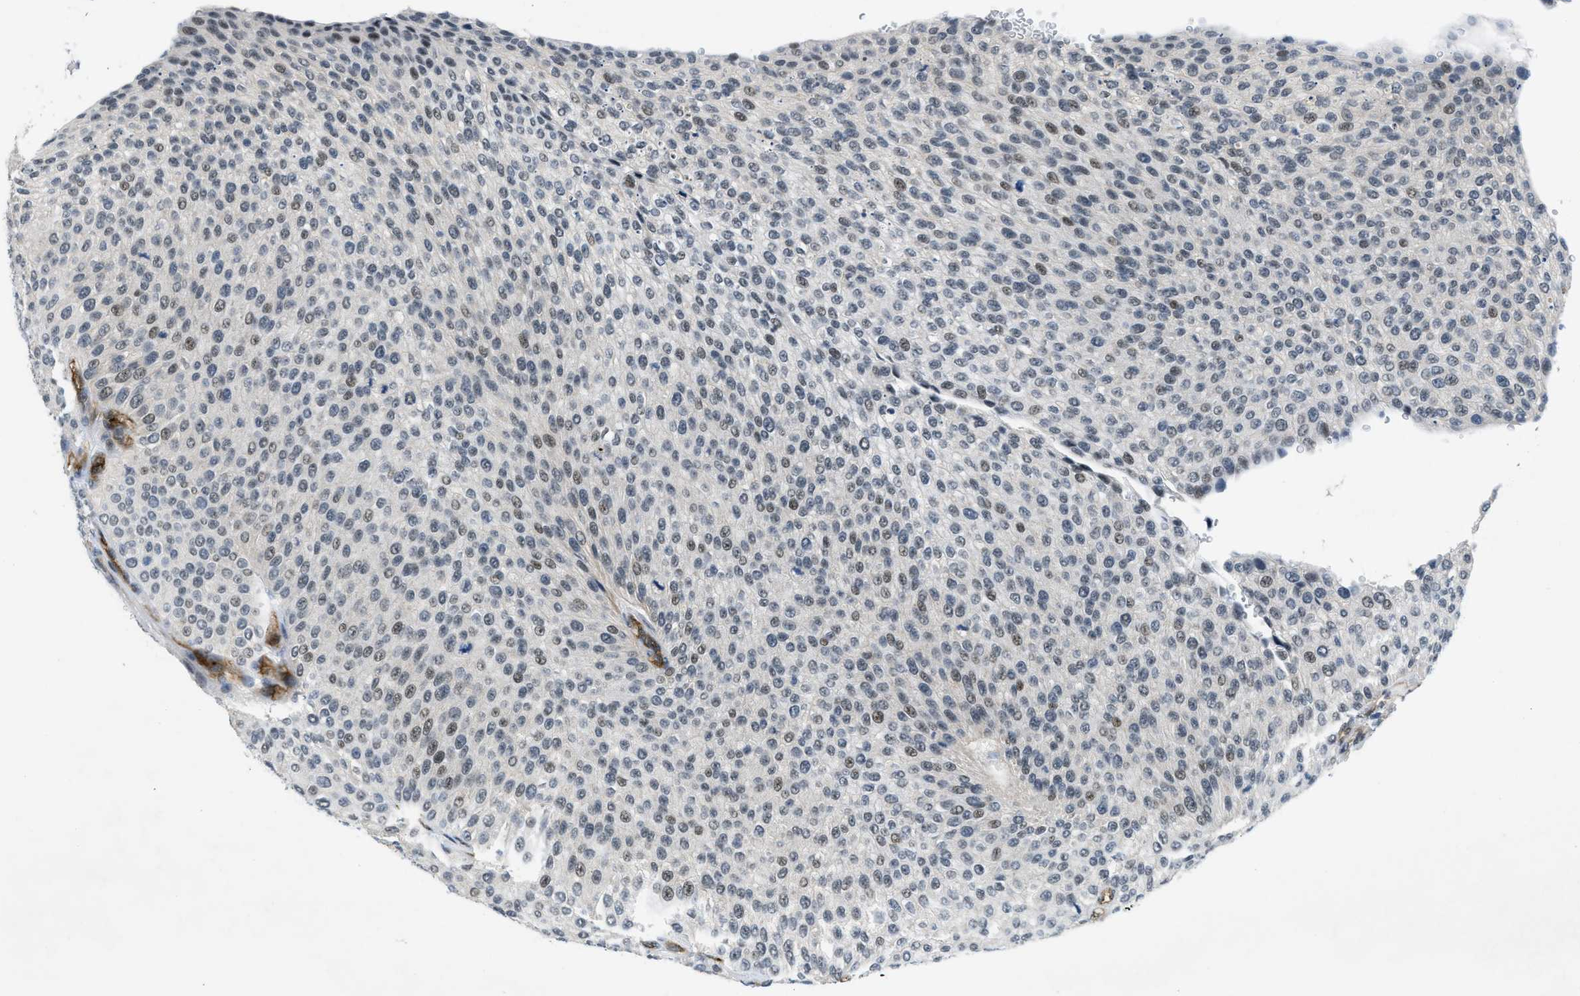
{"staining": {"intensity": "weak", "quantity": "<25%", "location": "nuclear"}, "tissue": "urothelial cancer", "cell_type": "Tumor cells", "image_type": "cancer", "snomed": [{"axis": "morphology", "description": "Urothelial carcinoma, Low grade"}, {"axis": "topography", "description": "Smooth muscle"}, {"axis": "topography", "description": "Urinary bladder"}], "caption": "Image shows no protein positivity in tumor cells of urothelial cancer tissue. The staining is performed using DAB brown chromogen with nuclei counter-stained in using hematoxylin.", "gene": "SLCO2A1", "patient": {"sex": "male", "age": 60}}